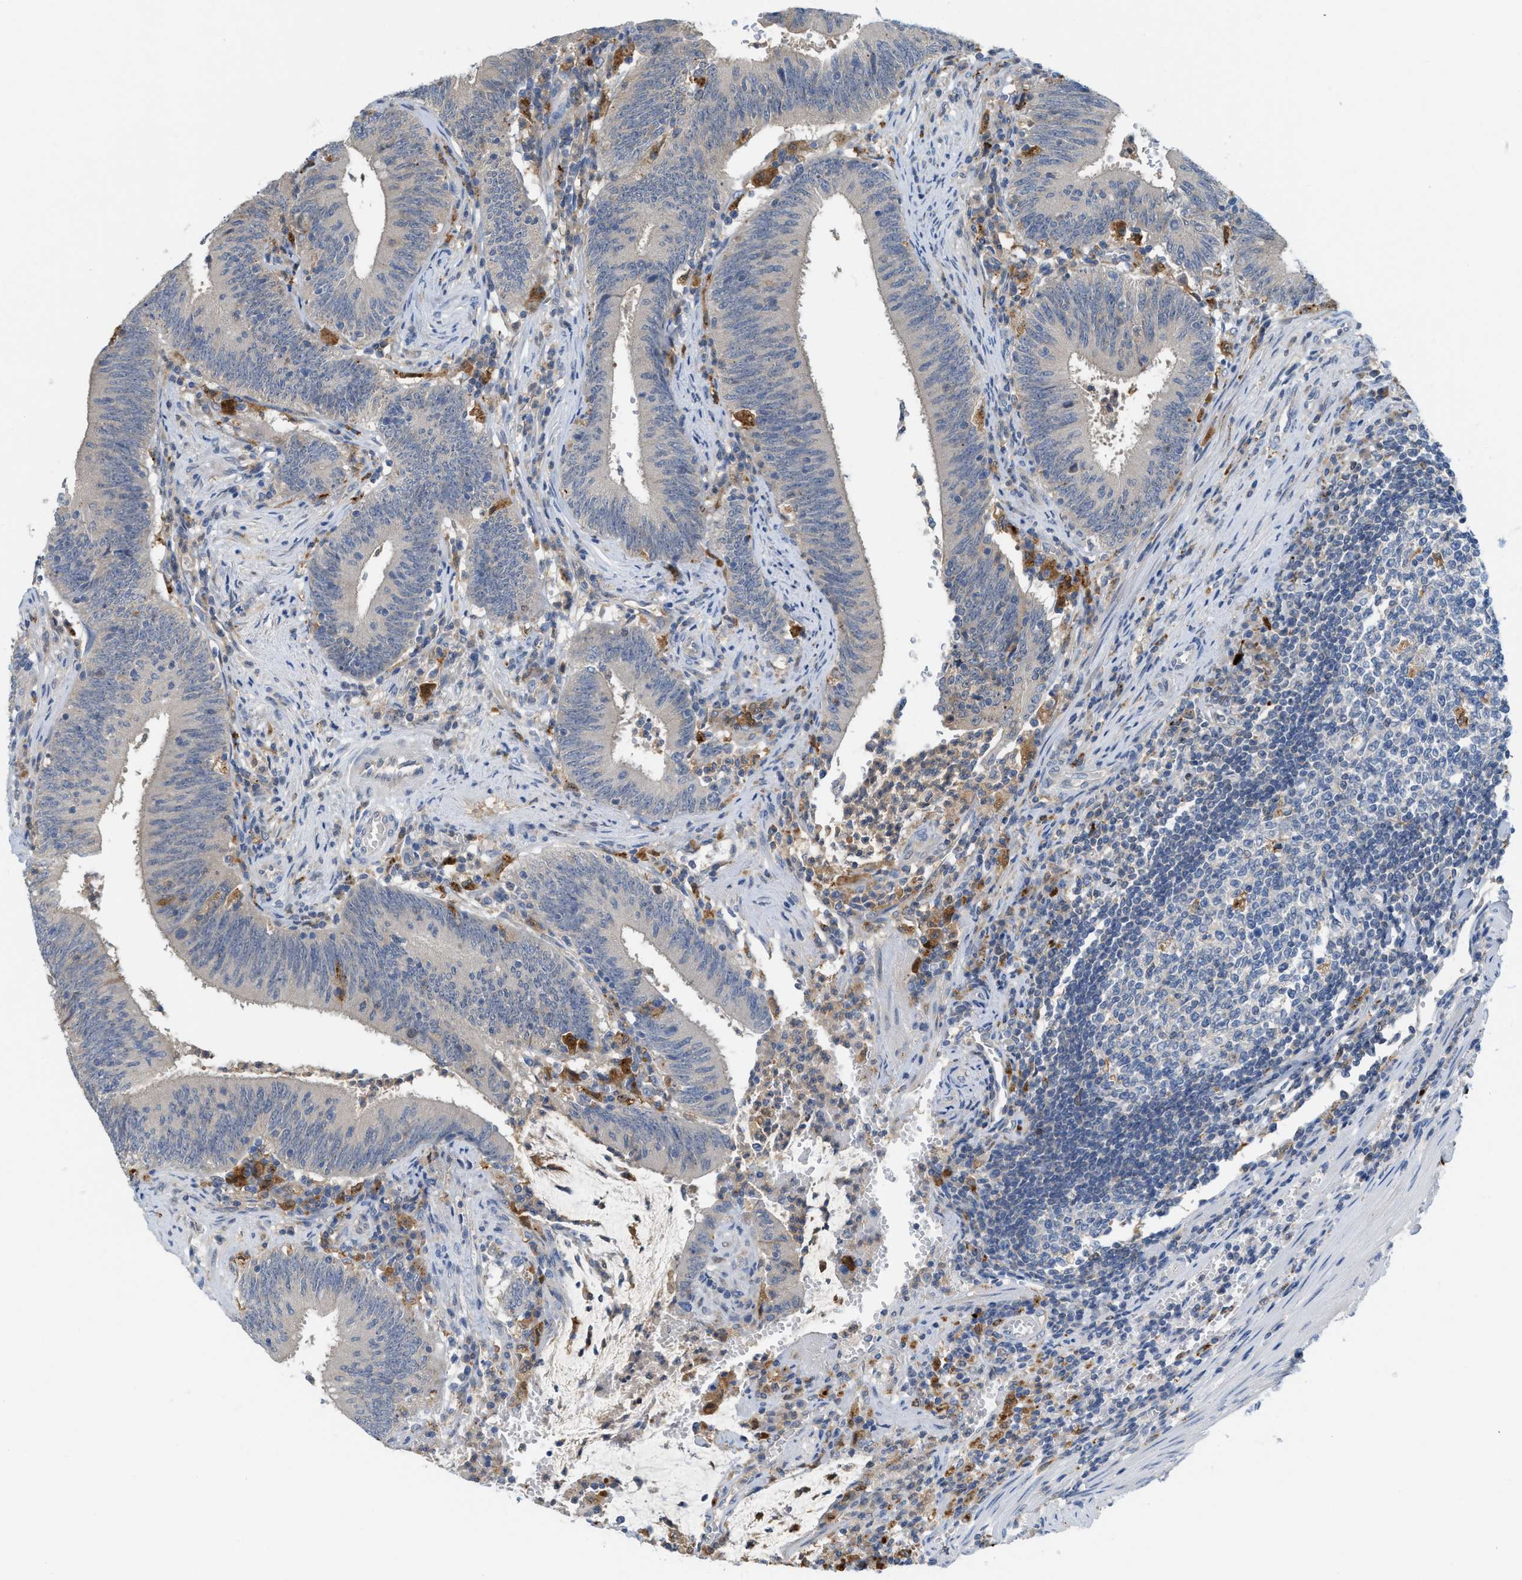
{"staining": {"intensity": "negative", "quantity": "none", "location": "none"}, "tissue": "colorectal cancer", "cell_type": "Tumor cells", "image_type": "cancer", "snomed": [{"axis": "morphology", "description": "Normal tissue, NOS"}, {"axis": "morphology", "description": "Adenocarcinoma, NOS"}, {"axis": "topography", "description": "Rectum"}], "caption": "This micrograph is of colorectal cancer stained with IHC to label a protein in brown with the nuclei are counter-stained blue. There is no expression in tumor cells.", "gene": "CSTB", "patient": {"sex": "female", "age": 66}}